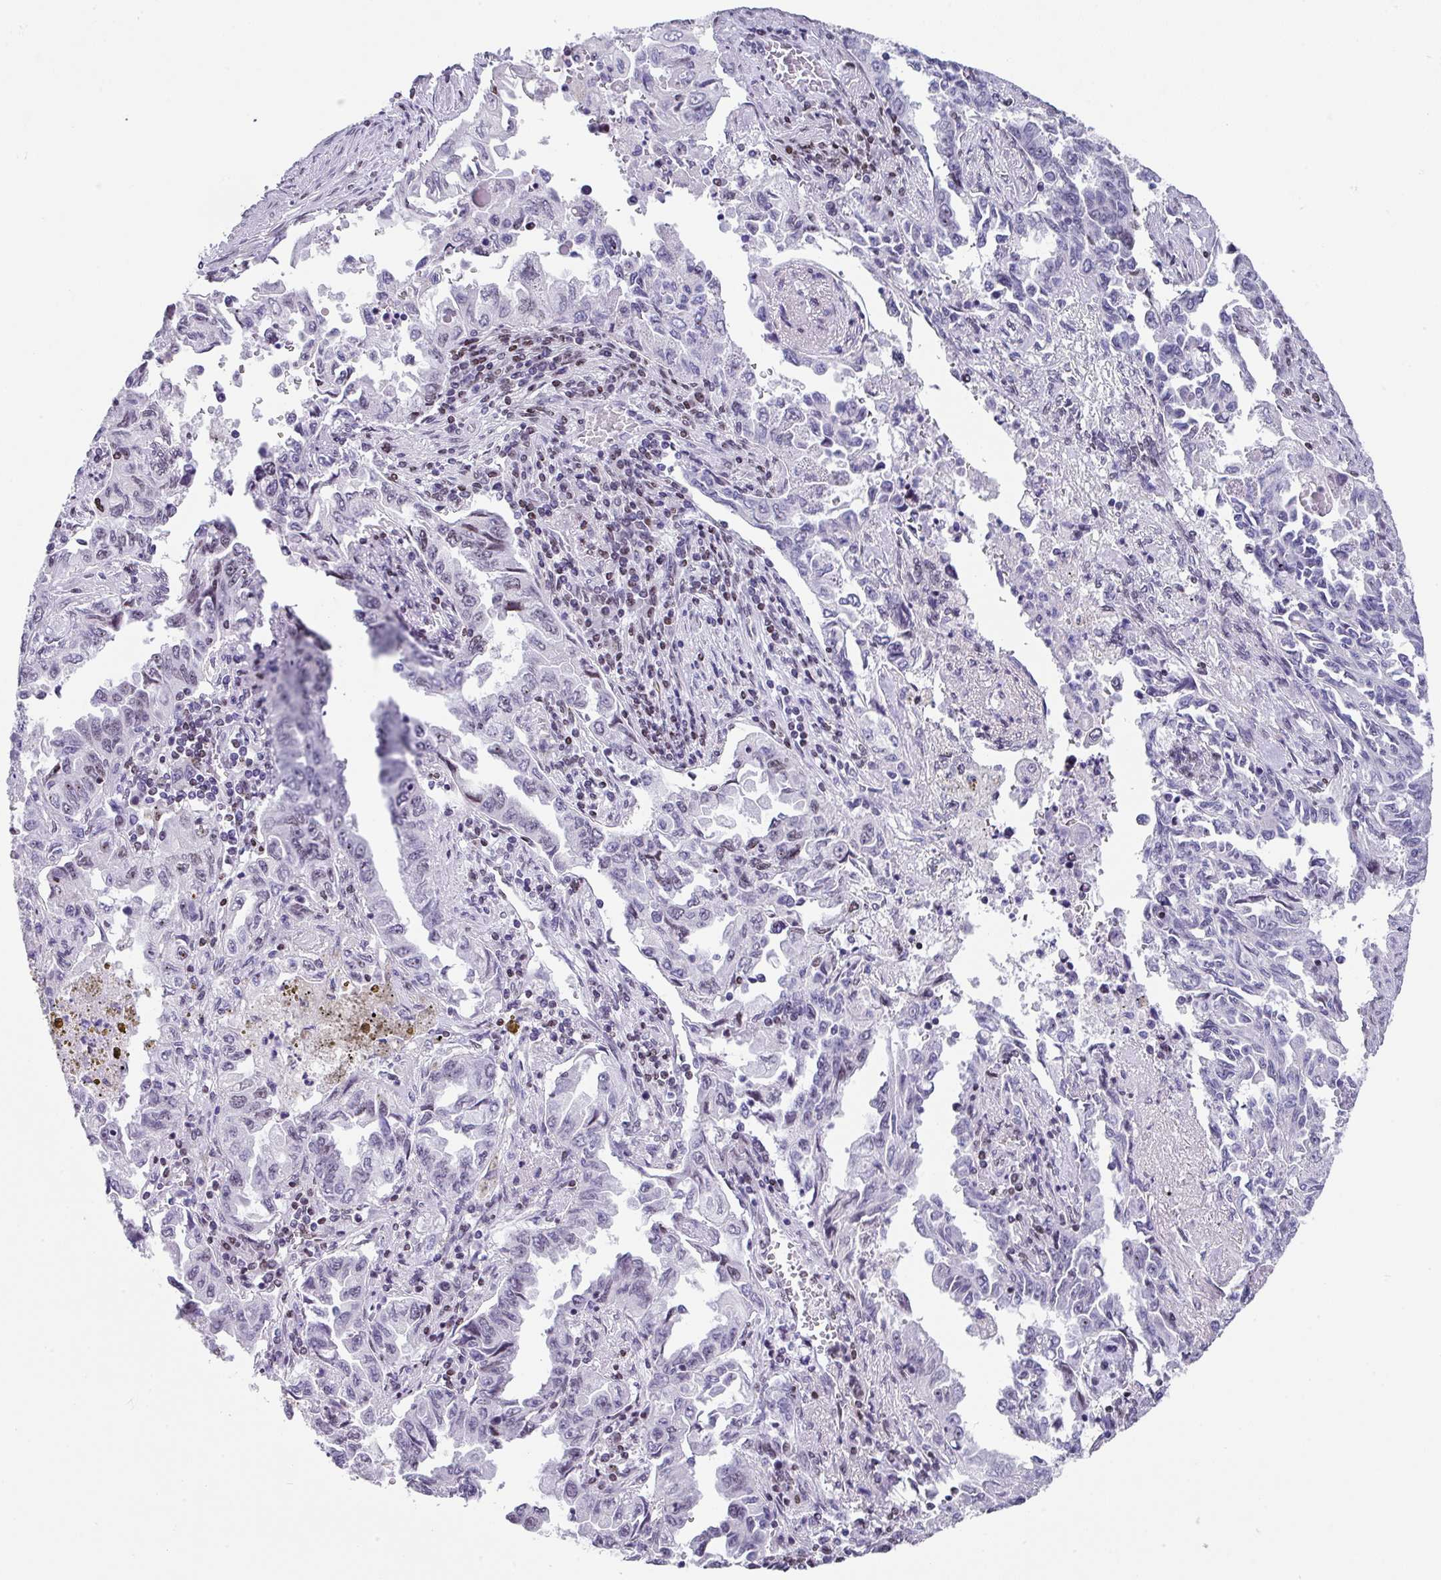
{"staining": {"intensity": "weak", "quantity": "25%-75%", "location": "nuclear"}, "tissue": "lung cancer", "cell_type": "Tumor cells", "image_type": "cancer", "snomed": [{"axis": "morphology", "description": "Adenocarcinoma, NOS"}, {"axis": "topography", "description": "Lung"}], "caption": "IHC micrograph of neoplastic tissue: human adenocarcinoma (lung) stained using IHC exhibits low levels of weak protein expression localized specifically in the nuclear of tumor cells, appearing as a nuclear brown color.", "gene": "TCF3", "patient": {"sex": "female", "age": 51}}